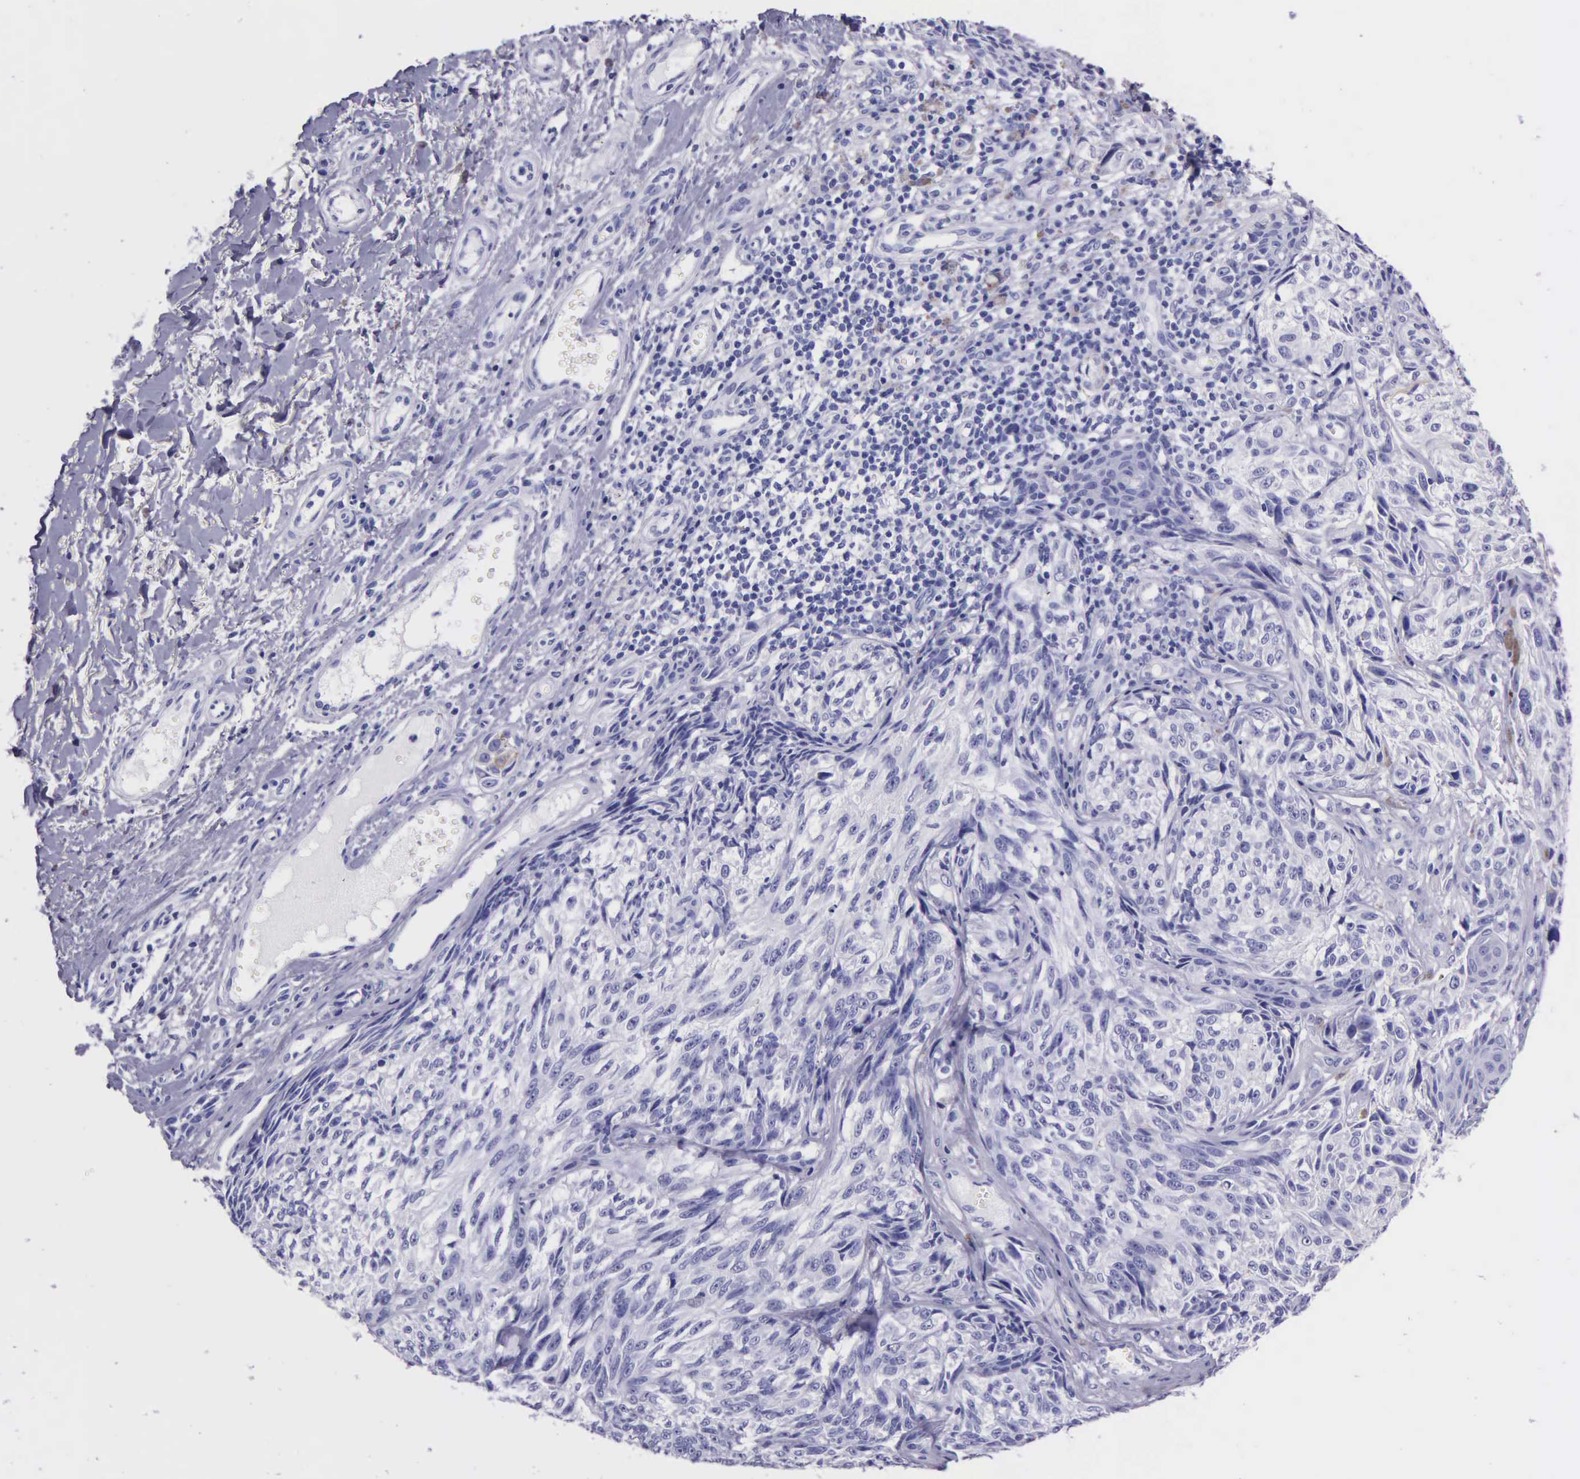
{"staining": {"intensity": "negative", "quantity": "none", "location": "none"}, "tissue": "melanoma", "cell_type": "Tumor cells", "image_type": "cancer", "snomed": [{"axis": "morphology", "description": "Malignant melanoma, NOS"}, {"axis": "topography", "description": "Skin"}], "caption": "Immunohistochemistry (IHC) image of malignant melanoma stained for a protein (brown), which exhibits no staining in tumor cells. (Stains: DAB (3,3'-diaminobenzidine) IHC with hematoxylin counter stain, Microscopy: brightfield microscopy at high magnification).", "gene": "KLK3", "patient": {"sex": "male", "age": 67}}